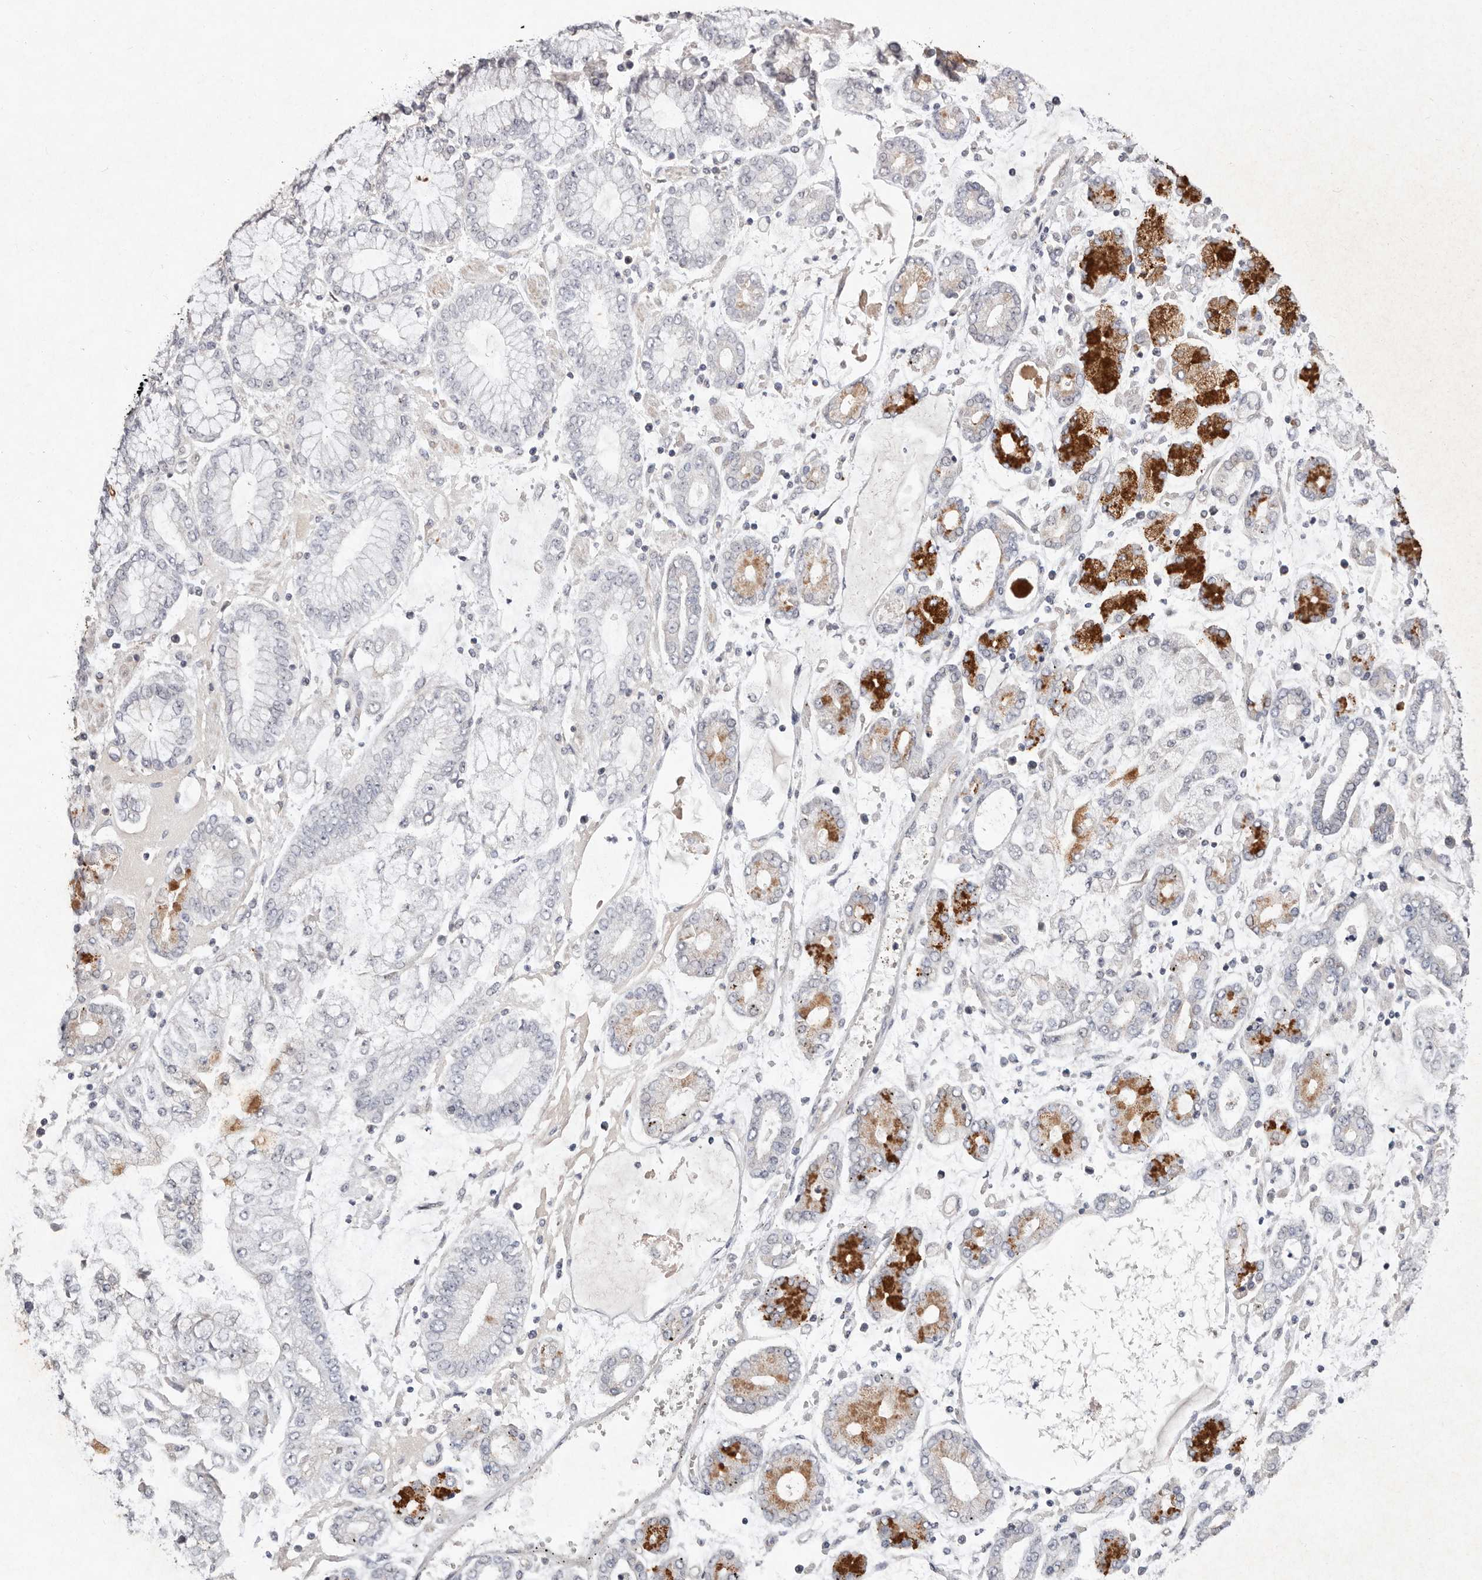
{"staining": {"intensity": "negative", "quantity": "none", "location": "none"}, "tissue": "stomach cancer", "cell_type": "Tumor cells", "image_type": "cancer", "snomed": [{"axis": "morphology", "description": "Adenocarcinoma, NOS"}, {"axis": "topography", "description": "Stomach"}], "caption": "Immunohistochemistry (IHC) micrograph of neoplastic tissue: human stomach cancer stained with DAB exhibits no significant protein expression in tumor cells.", "gene": "THBS3", "patient": {"sex": "male", "age": 76}}